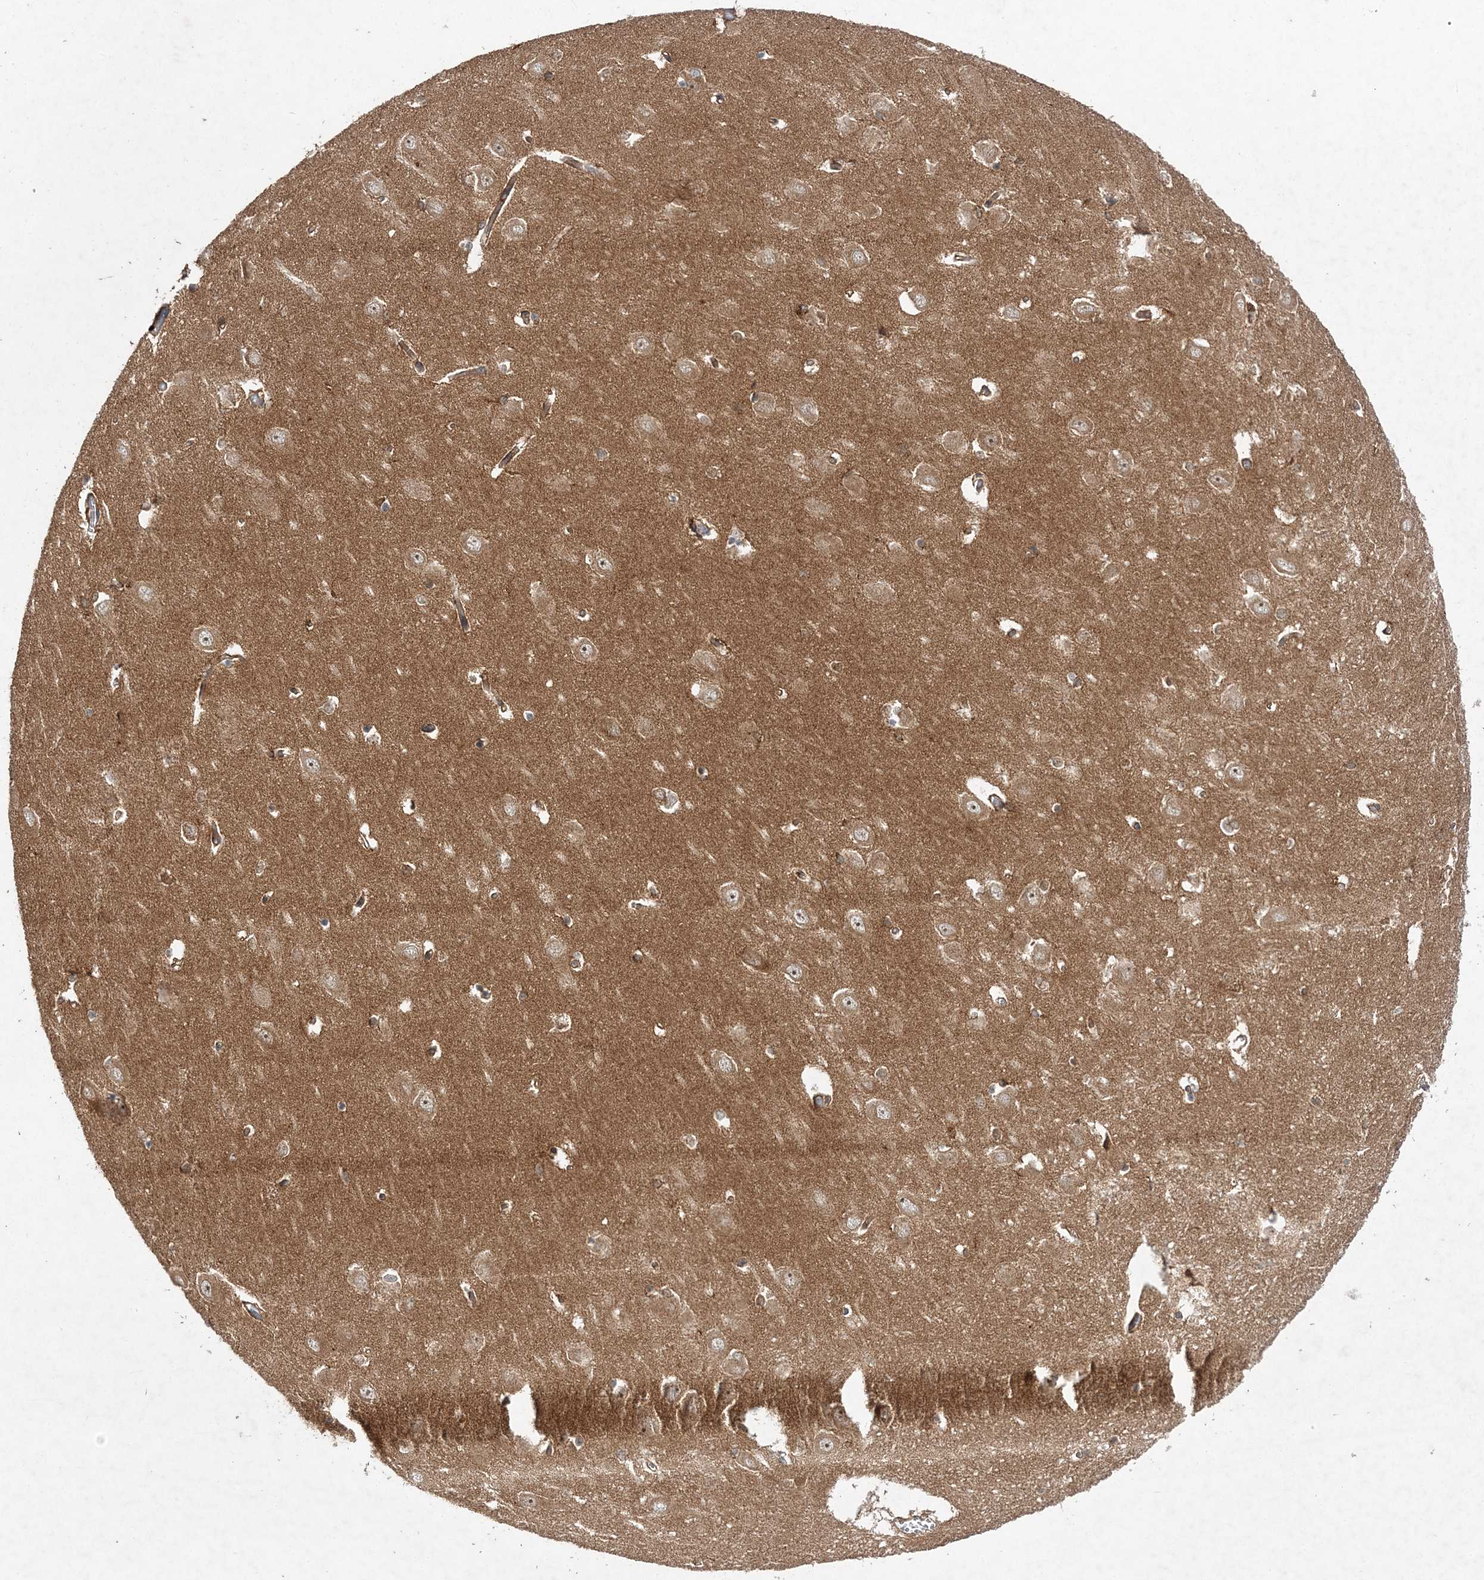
{"staining": {"intensity": "moderate", "quantity": "<25%", "location": "cytoplasmic/membranous"}, "tissue": "hippocampus", "cell_type": "Glial cells", "image_type": "normal", "snomed": [{"axis": "morphology", "description": "Normal tissue, NOS"}, {"axis": "topography", "description": "Hippocampus"}], "caption": "Protein expression analysis of benign hippocampus reveals moderate cytoplasmic/membranous expression in about <25% of glial cells.", "gene": "TMEM9B", "patient": {"sex": "male", "age": 70}}